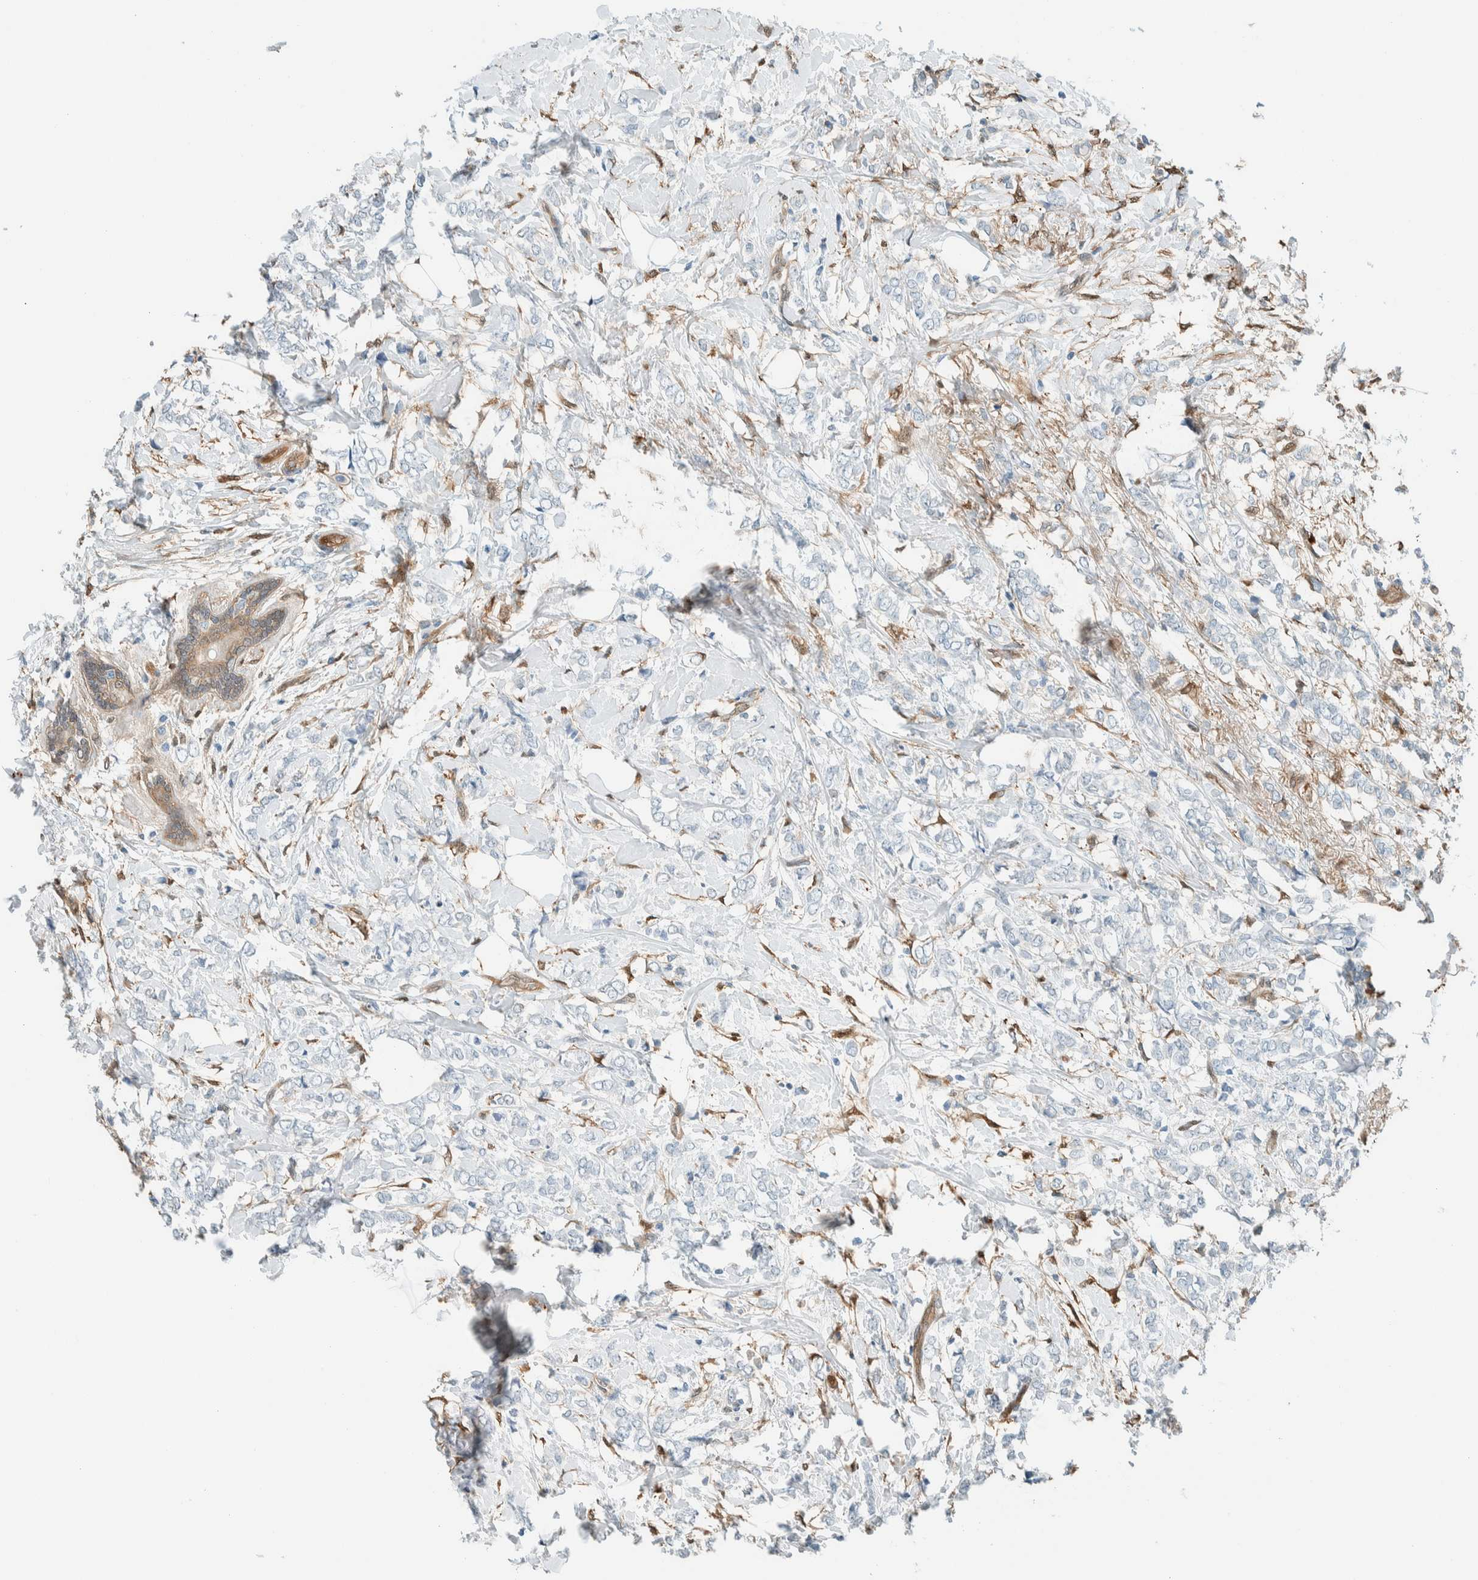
{"staining": {"intensity": "negative", "quantity": "none", "location": "none"}, "tissue": "breast cancer", "cell_type": "Tumor cells", "image_type": "cancer", "snomed": [{"axis": "morphology", "description": "Normal tissue, NOS"}, {"axis": "morphology", "description": "Lobular carcinoma"}, {"axis": "topography", "description": "Breast"}], "caption": "Immunohistochemistry (IHC) of human breast cancer (lobular carcinoma) shows no positivity in tumor cells.", "gene": "NXN", "patient": {"sex": "female", "age": 47}}